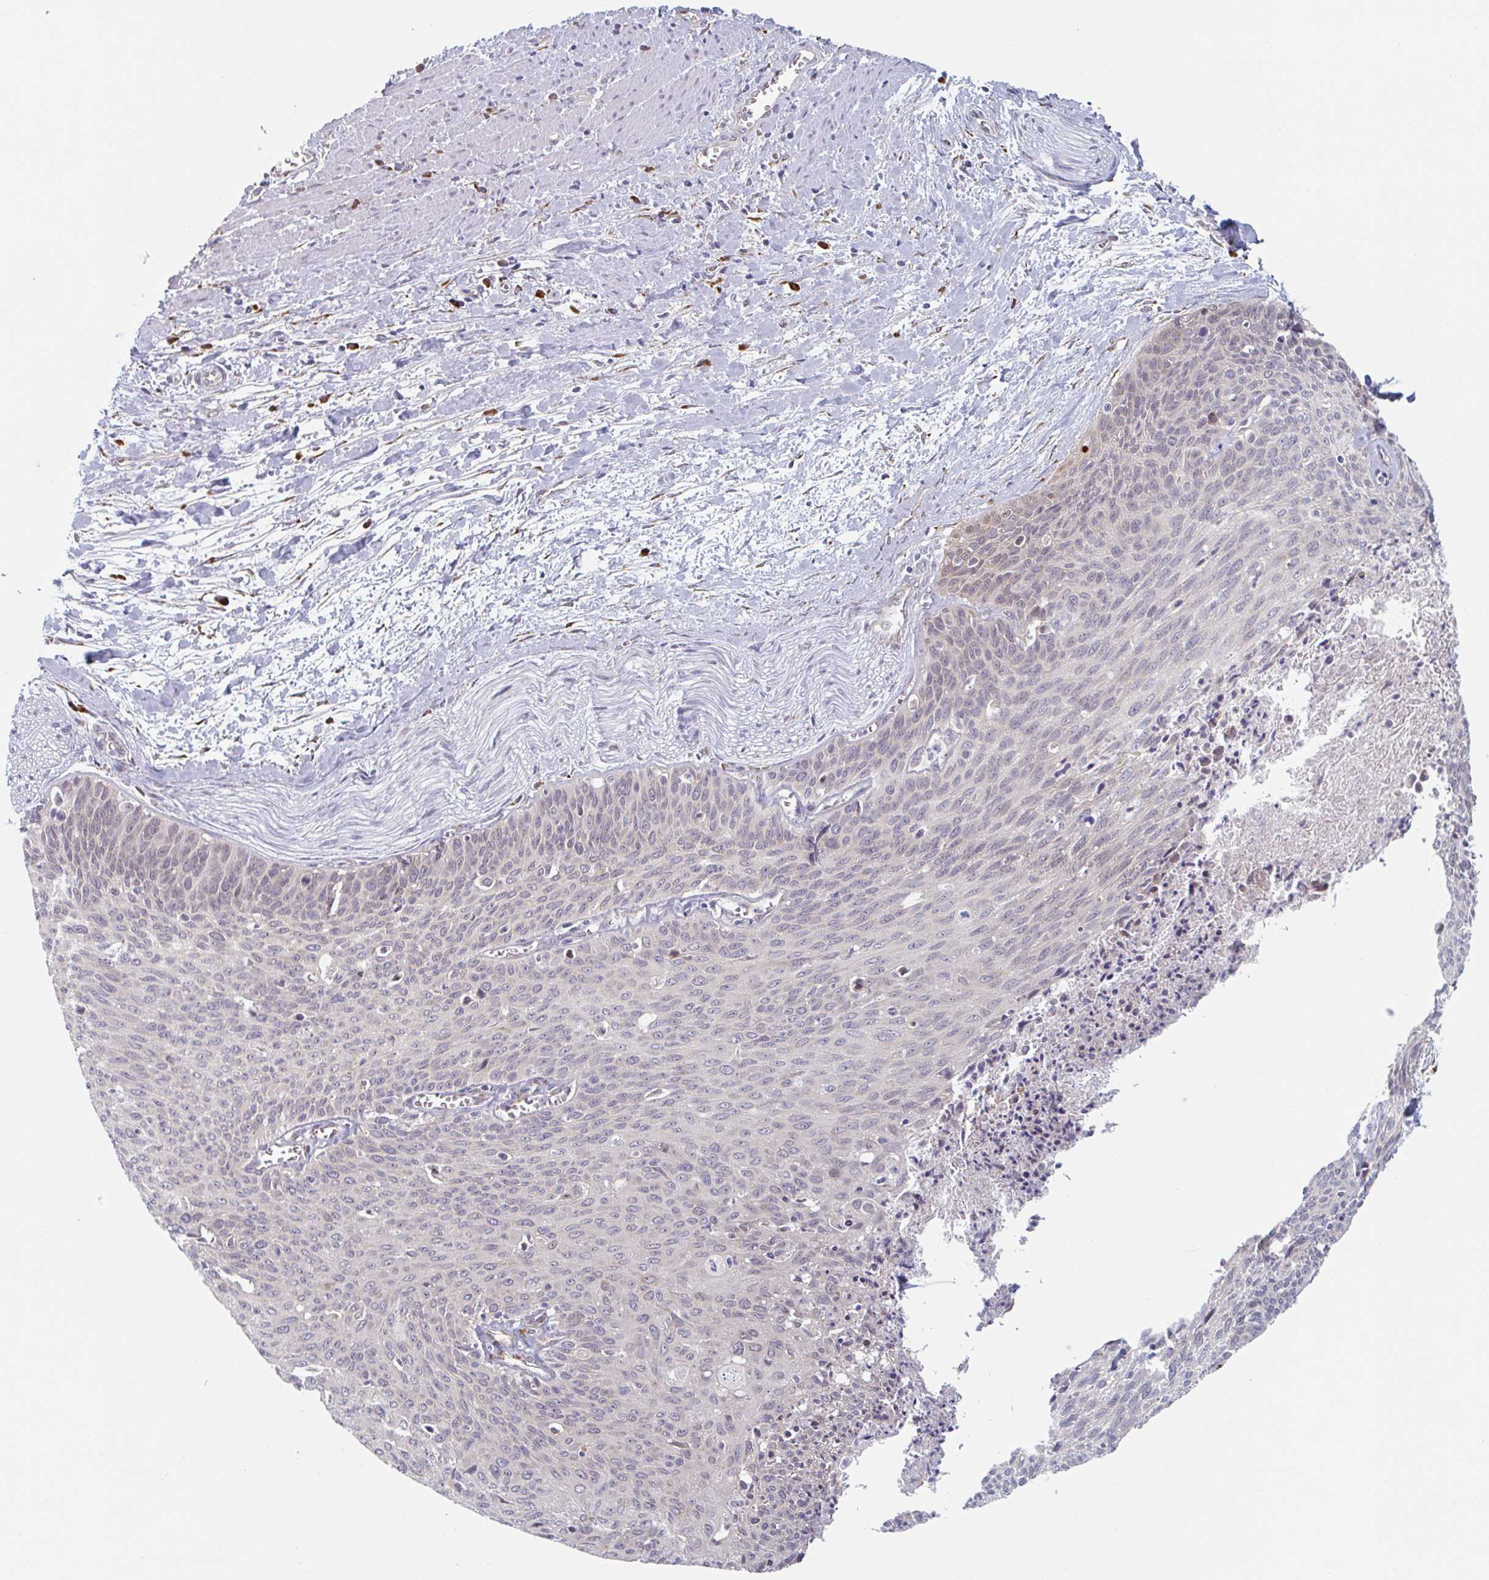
{"staining": {"intensity": "weak", "quantity": "<25%", "location": "cytoplasmic/membranous"}, "tissue": "cervical cancer", "cell_type": "Tumor cells", "image_type": "cancer", "snomed": [{"axis": "morphology", "description": "Squamous cell carcinoma, NOS"}, {"axis": "topography", "description": "Cervix"}], "caption": "Photomicrograph shows no protein positivity in tumor cells of cervical cancer (squamous cell carcinoma) tissue. (DAB IHC, high magnification).", "gene": "TRAPPC10", "patient": {"sex": "female", "age": 55}}